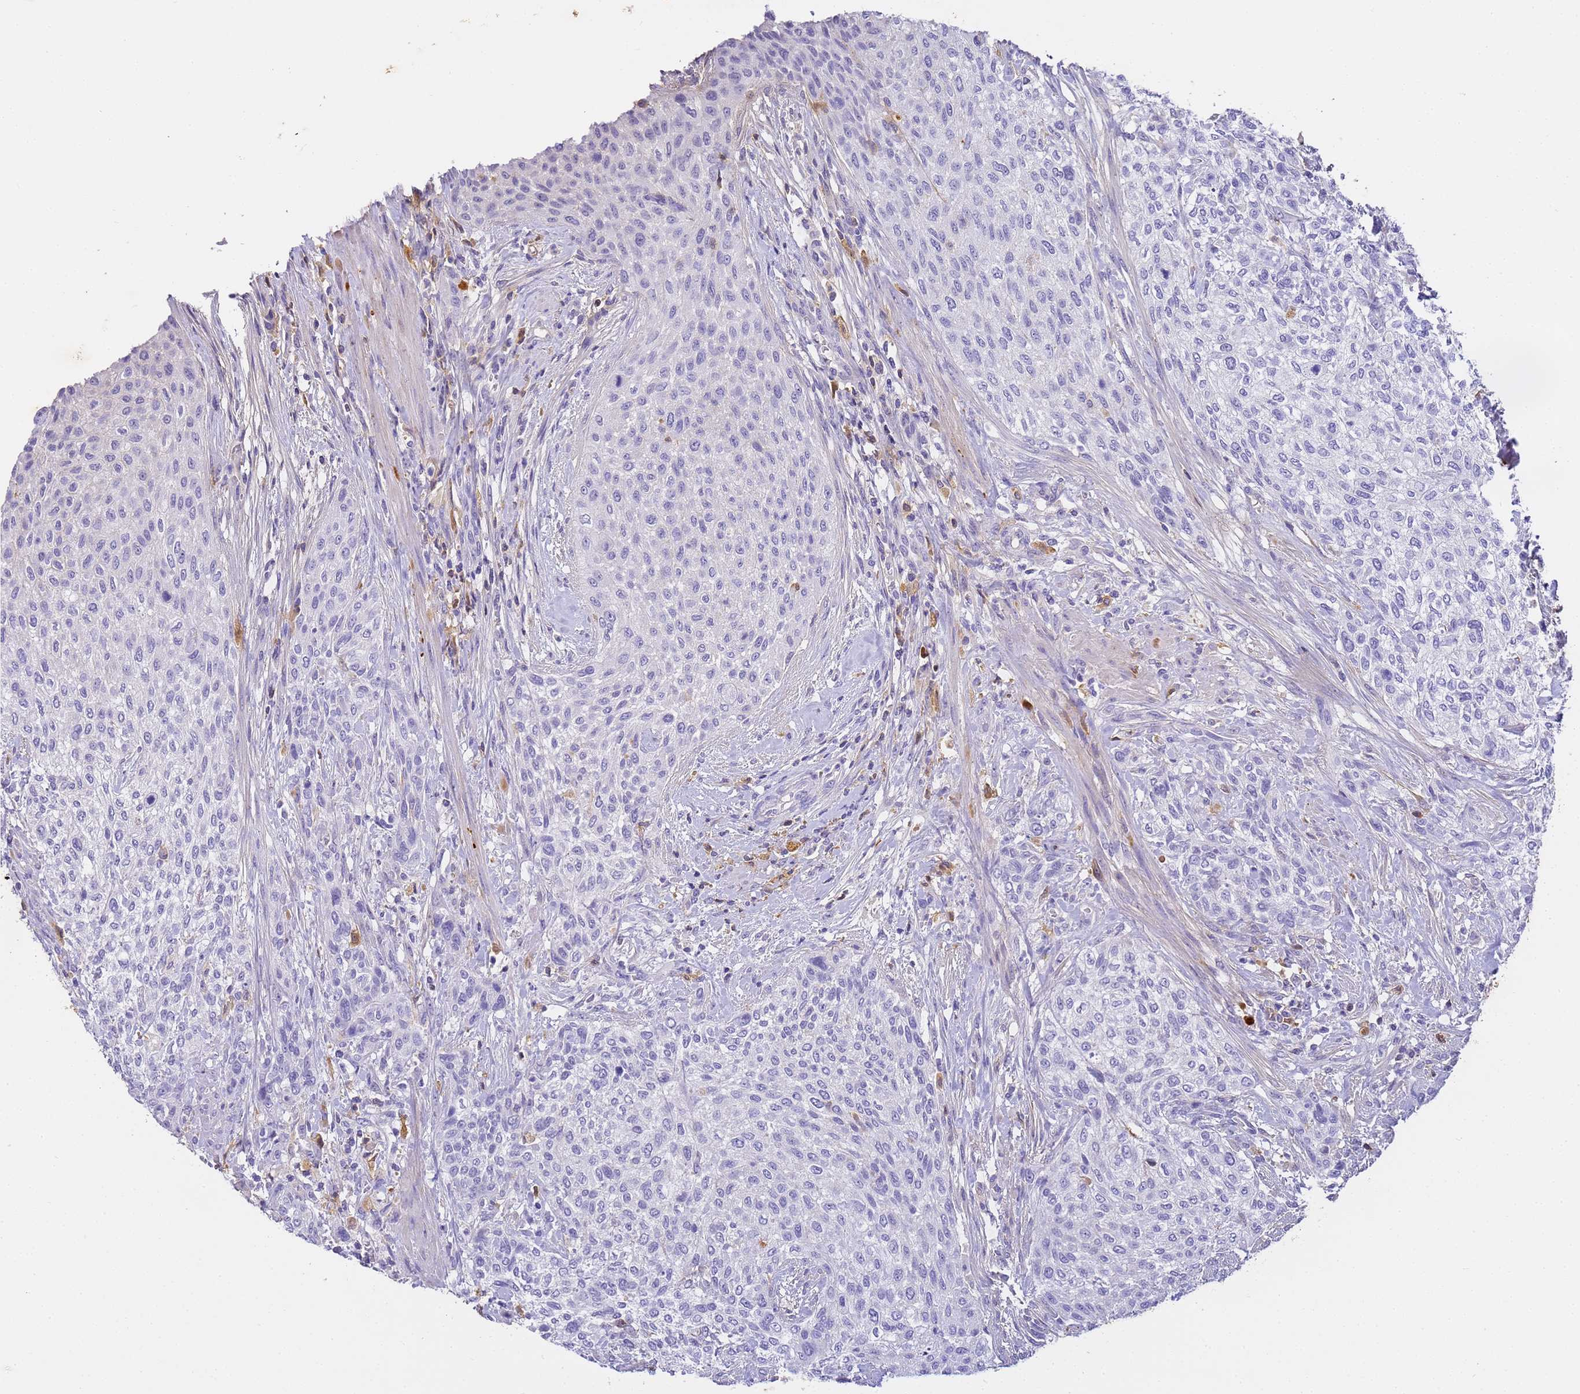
{"staining": {"intensity": "negative", "quantity": "none", "location": "none"}, "tissue": "urothelial cancer", "cell_type": "Tumor cells", "image_type": "cancer", "snomed": [{"axis": "morphology", "description": "Normal tissue, NOS"}, {"axis": "morphology", "description": "Urothelial carcinoma, NOS"}, {"axis": "topography", "description": "Urinary bladder"}, {"axis": "topography", "description": "Peripheral nerve tissue"}], "caption": "This photomicrograph is of transitional cell carcinoma stained with immunohistochemistry (IHC) to label a protein in brown with the nuclei are counter-stained blue. There is no staining in tumor cells.", "gene": "CFHR2", "patient": {"sex": "male", "age": 35}}